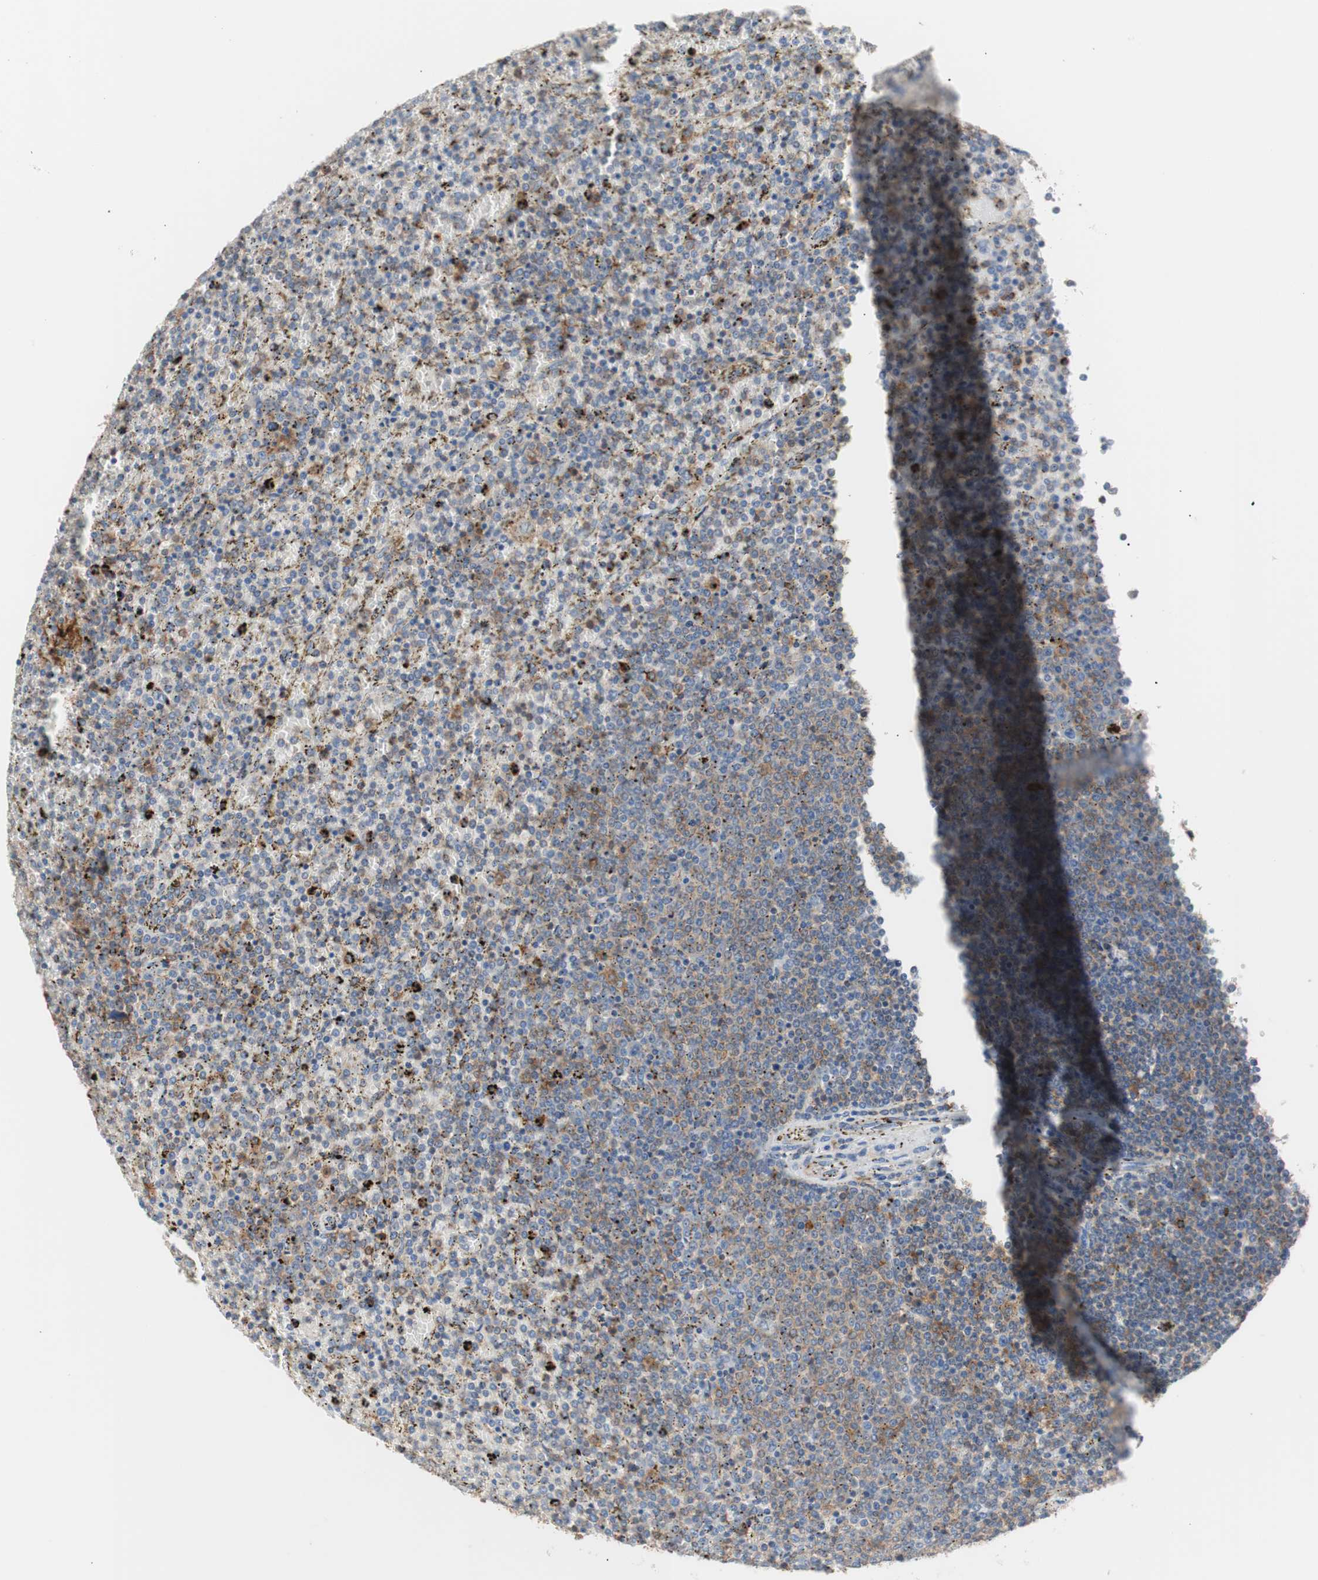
{"staining": {"intensity": "weak", "quantity": "25%-75%", "location": "cytoplasmic/membranous"}, "tissue": "lymphoma", "cell_type": "Tumor cells", "image_type": "cancer", "snomed": [{"axis": "morphology", "description": "Malignant lymphoma, non-Hodgkin's type, Low grade"}, {"axis": "topography", "description": "Spleen"}], "caption": "Protein analysis of lymphoma tissue reveals weak cytoplasmic/membranous positivity in approximately 25%-75% of tumor cells.", "gene": "LITAF", "patient": {"sex": "female", "age": 77}}